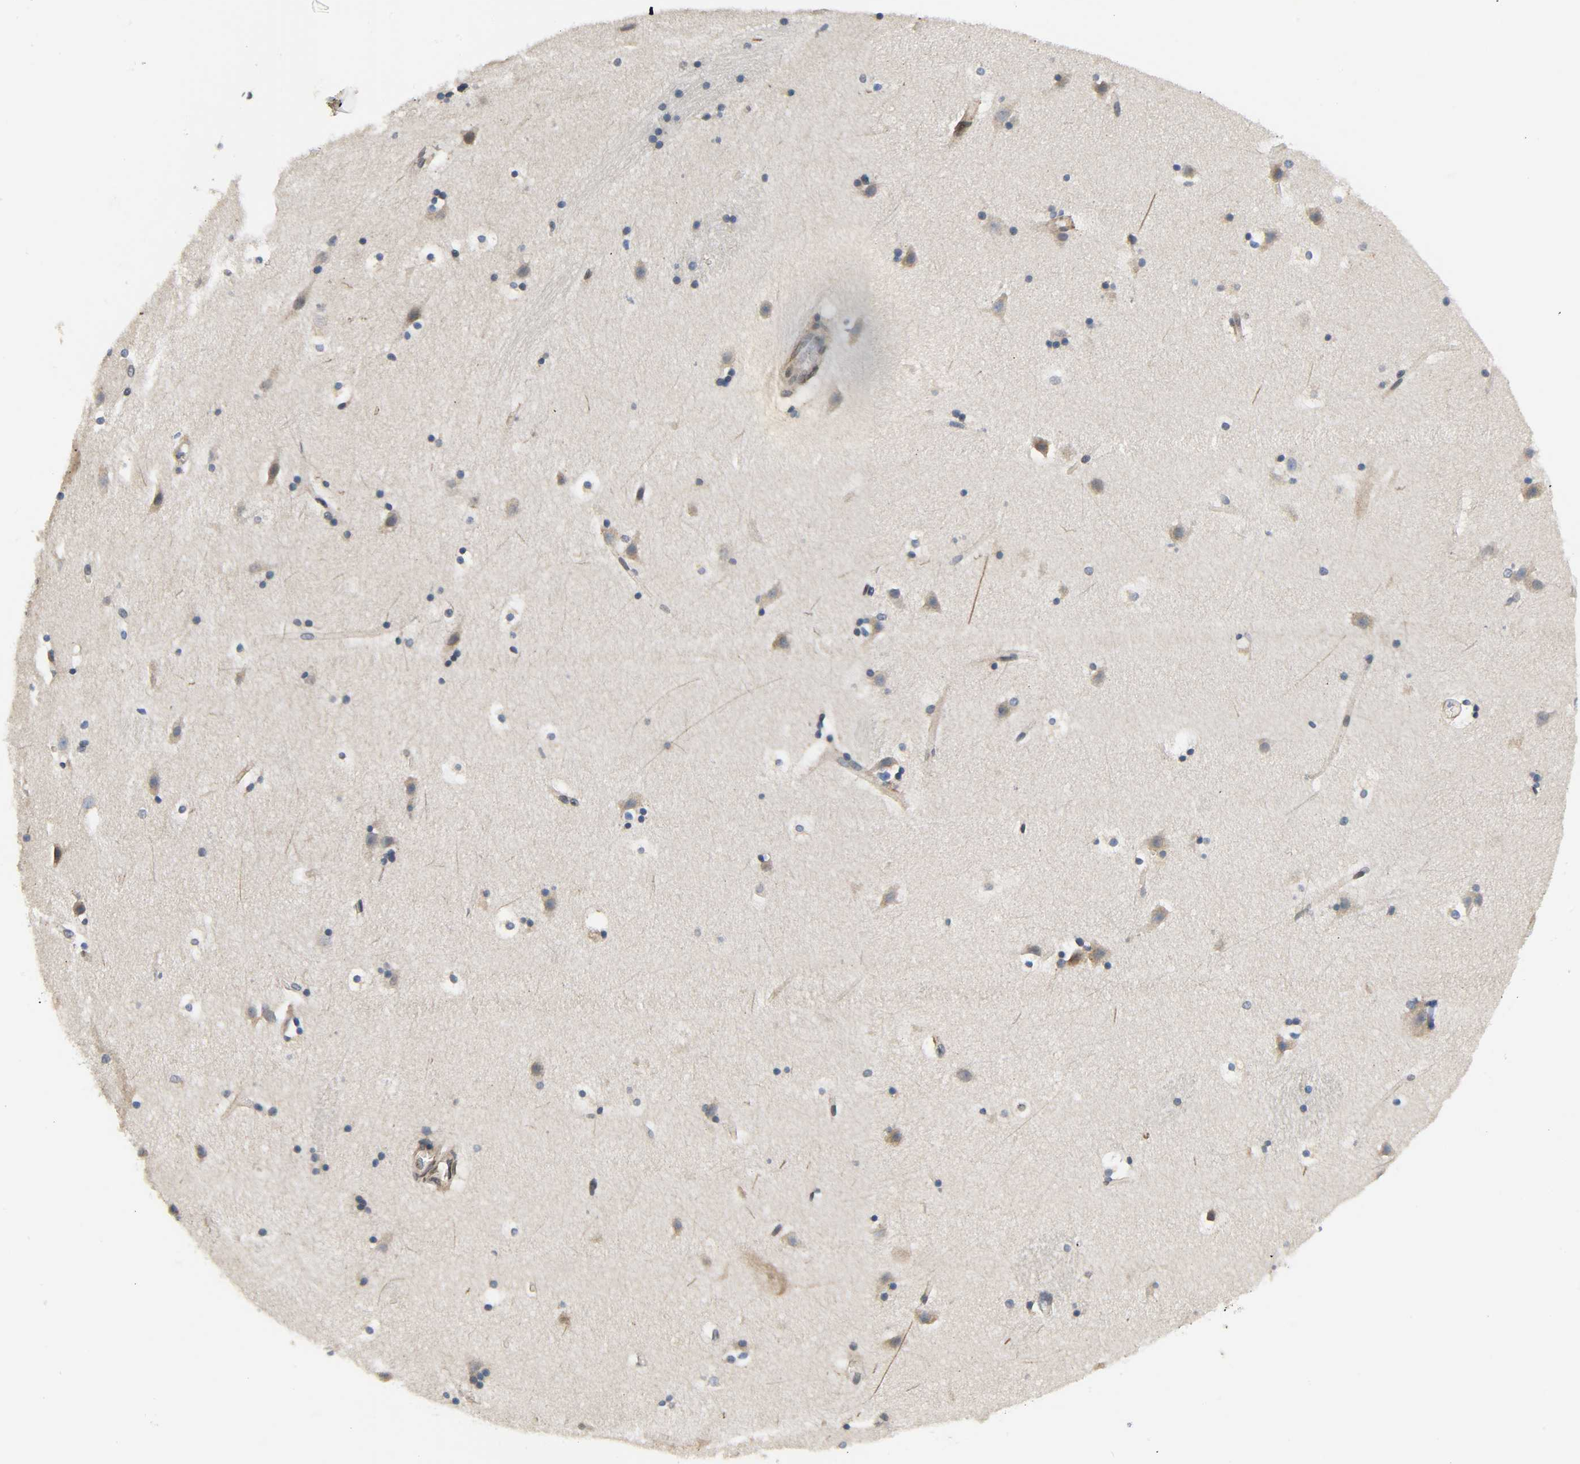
{"staining": {"intensity": "negative", "quantity": "none", "location": "none"}, "tissue": "caudate", "cell_type": "Glial cells", "image_type": "normal", "snomed": [{"axis": "morphology", "description": "Normal tissue, NOS"}, {"axis": "topography", "description": "Lateral ventricle wall"}], "caption": "IHC of unremarkable caudate reveals no expression in glial cells. The staining is performed using DAB brown chromogen with nuclei counter-stained in using hematoxylin.", "gene": "ASB6", "patient": {"sex": "male", "age": 45}}